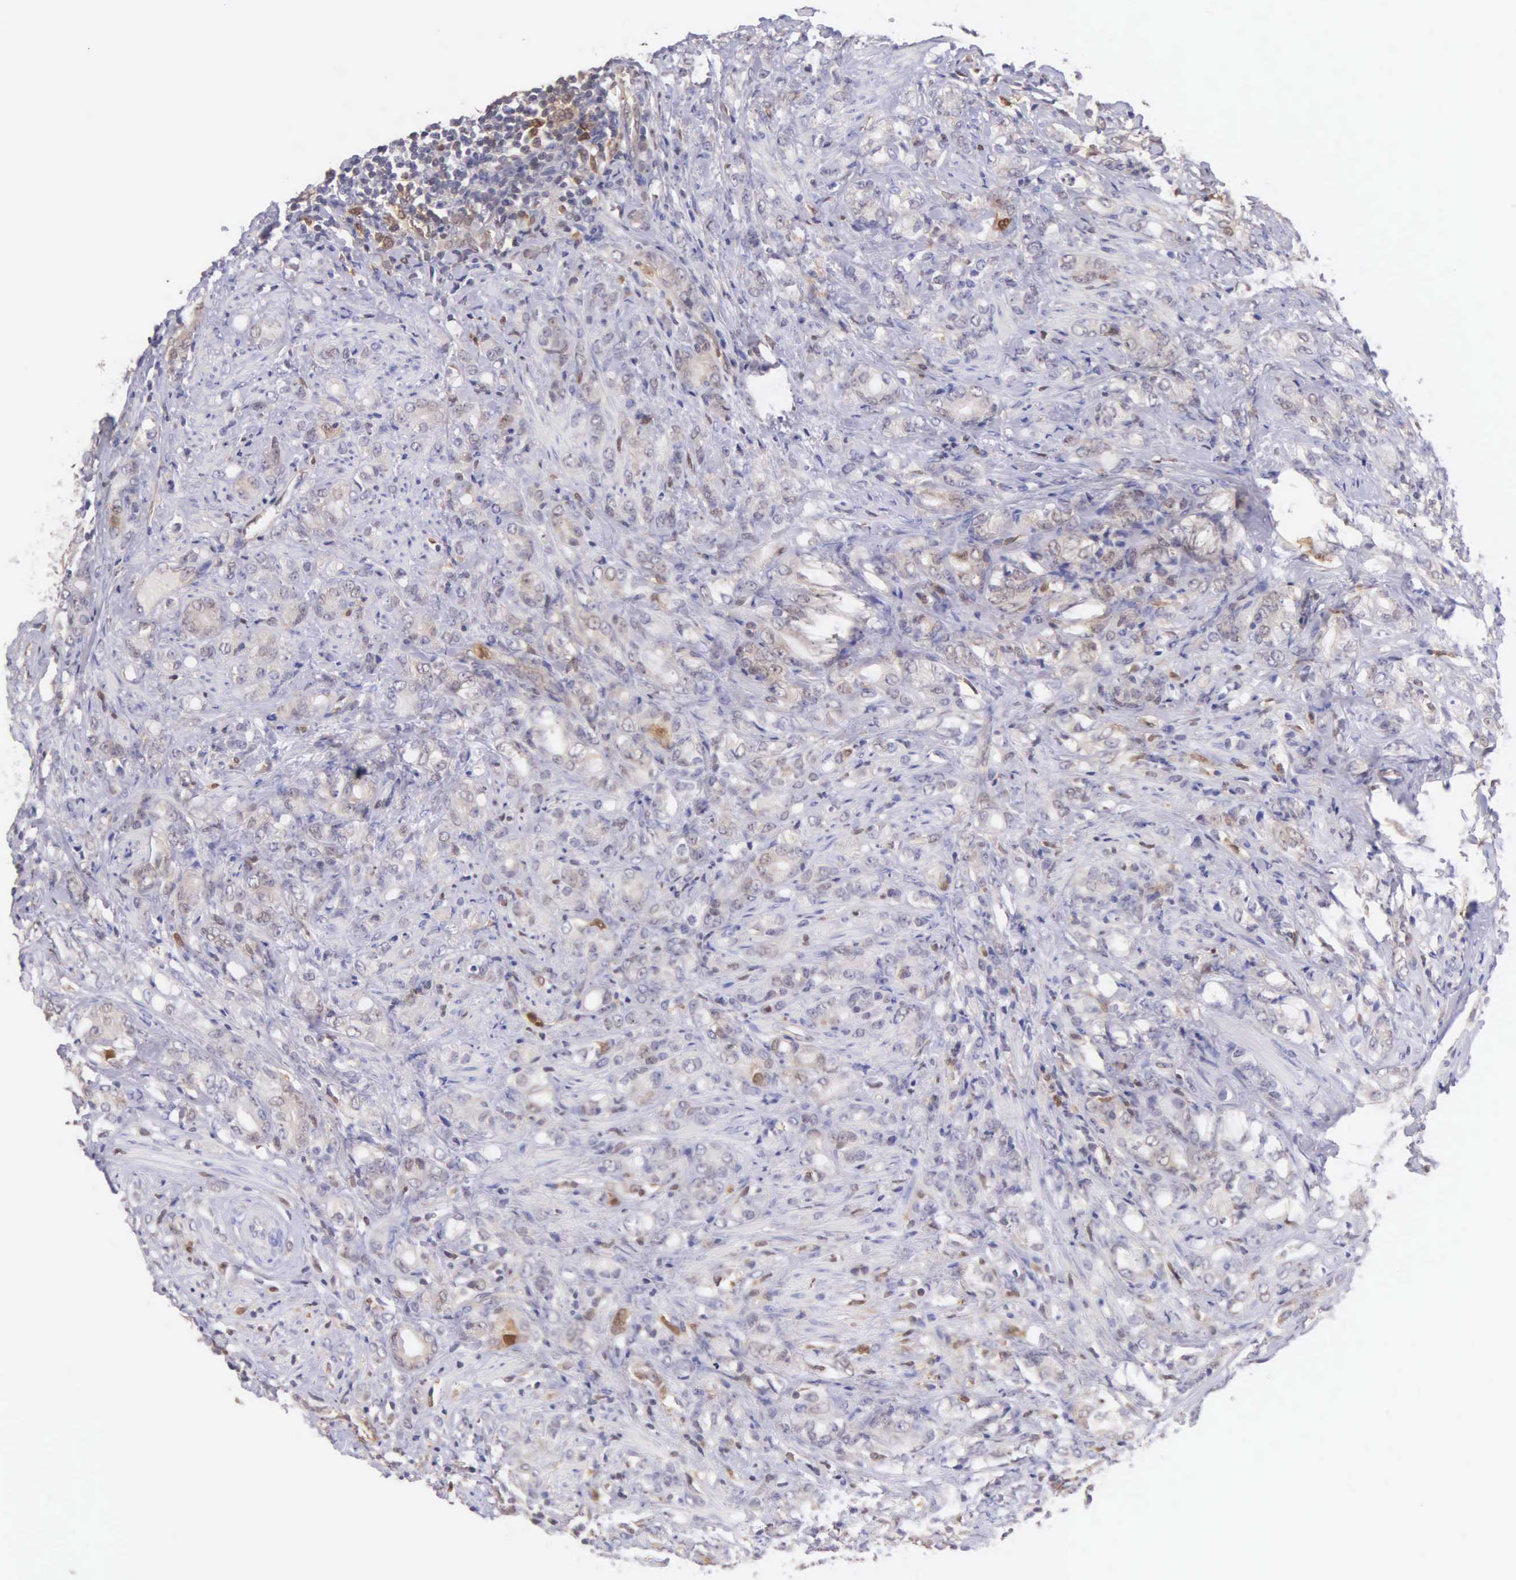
{"staining": {"intensity": "weak", "quantity": "25%-75%", "location": "cytoplasmic/membranous"}, "tissue": "prostate cancer", "cell_type": "Tumor cells", "image_type": "cancer", "snomed": [{"axis": "morphology", "description": "Adenocarcinoma, Medium grade"}, {"axis": "topography", "description": "Prostate"}], "caption": "IHC image of neoplastic tissue: adenocarcinoma (medium-grade) (prostate) stained using IHC reveals low levels of weak protein expression localized specifically in the cytoplasmic/membranous of tumor cells, appearing as a cytoplasmic/membranous brown color.", "gene": "BID", "patient": {"sex": "male", "age": 59}}